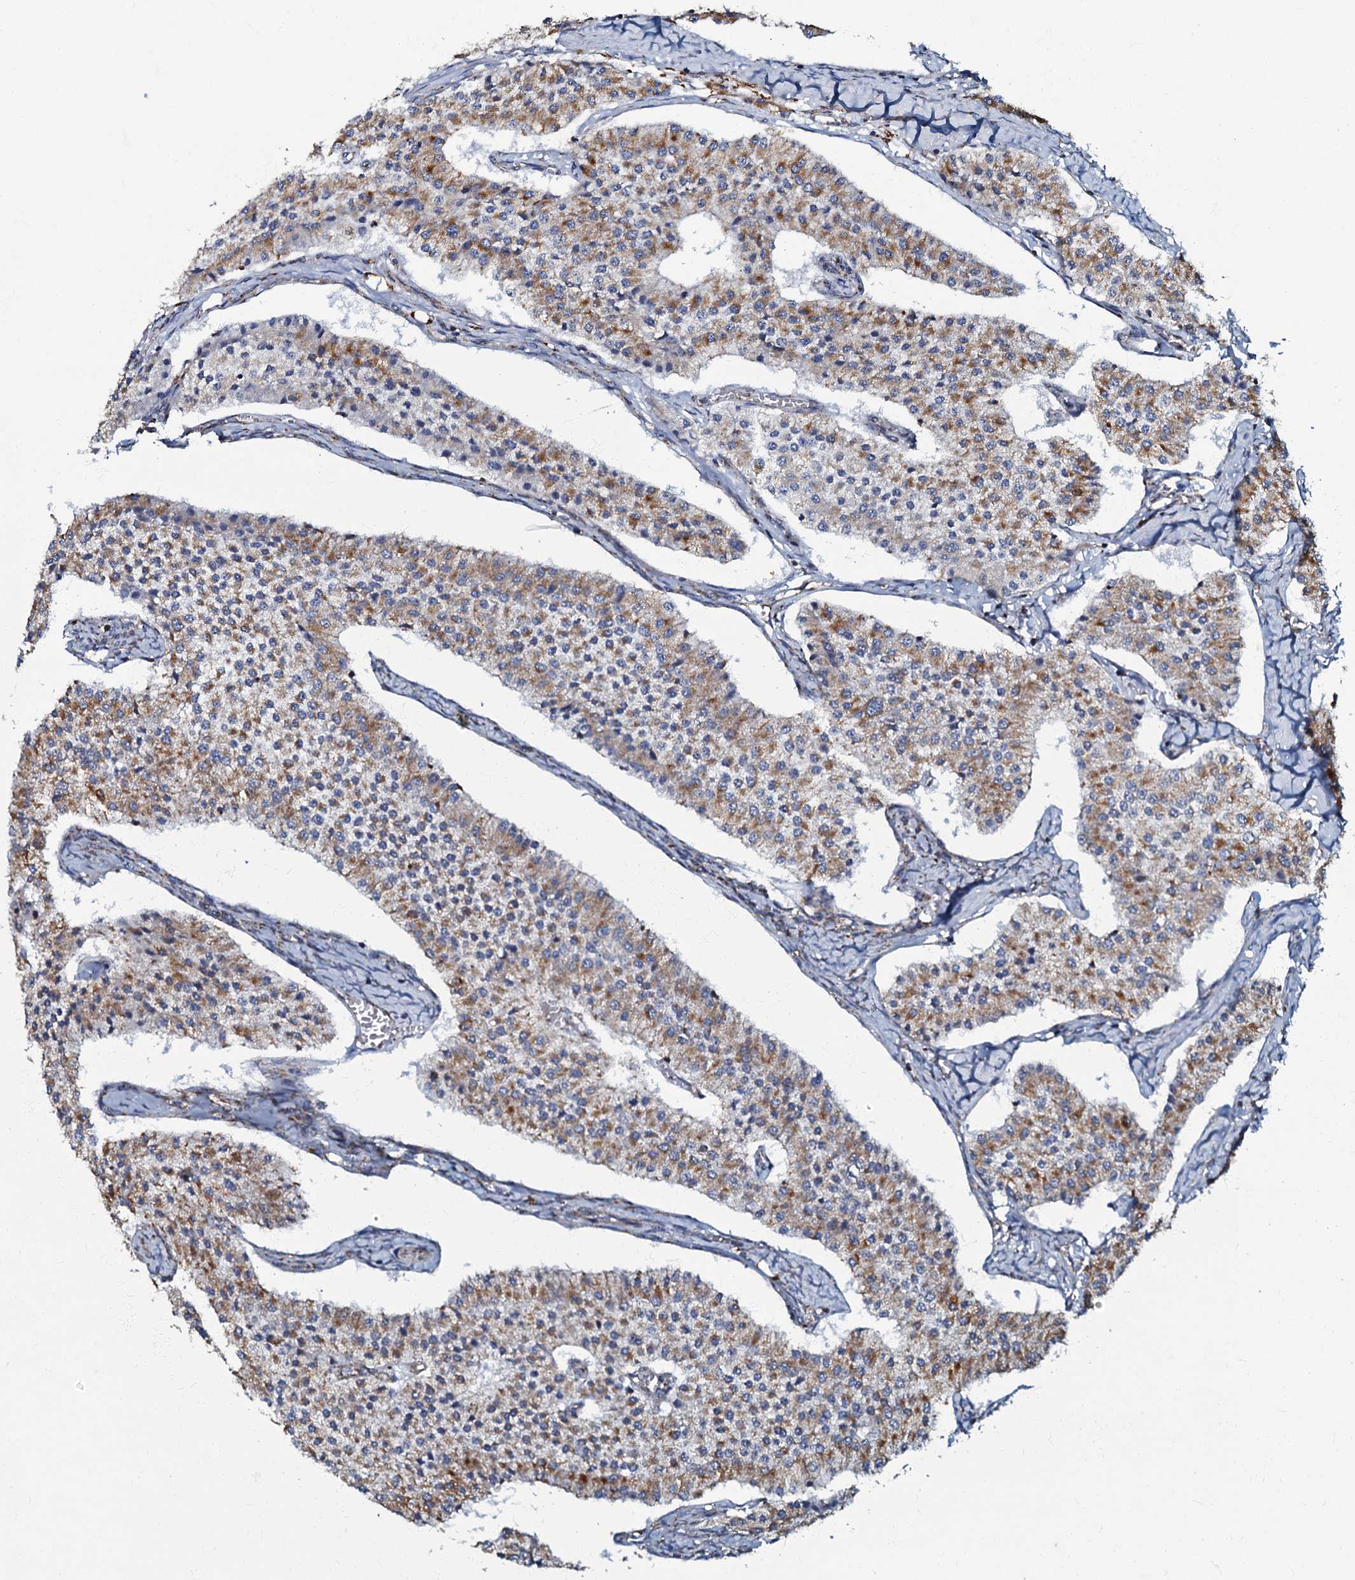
{"staining": {"intensity": "moderate", "quantity": ">75%", "location": "cytoplasmic/membranous"}, "tissue": "carcinoid", "cell_type": "Tumor cells", "image_type": "cancer", "snomed": [{"axis": "morphology", "description": "Carcinoid, malignant, NOS"}, {"axis": "topography", "description": "Colon"}], "caption": "A histopathology image of malignant carcinoid stained for a protein shows moderate cytoplasmic/membranous brown staining in tumor cells. (DAB IHC with brightfield microscopy, high magnification).", "gene": "NDUFA12", "patient": {"sex": "female", "age": 52}}